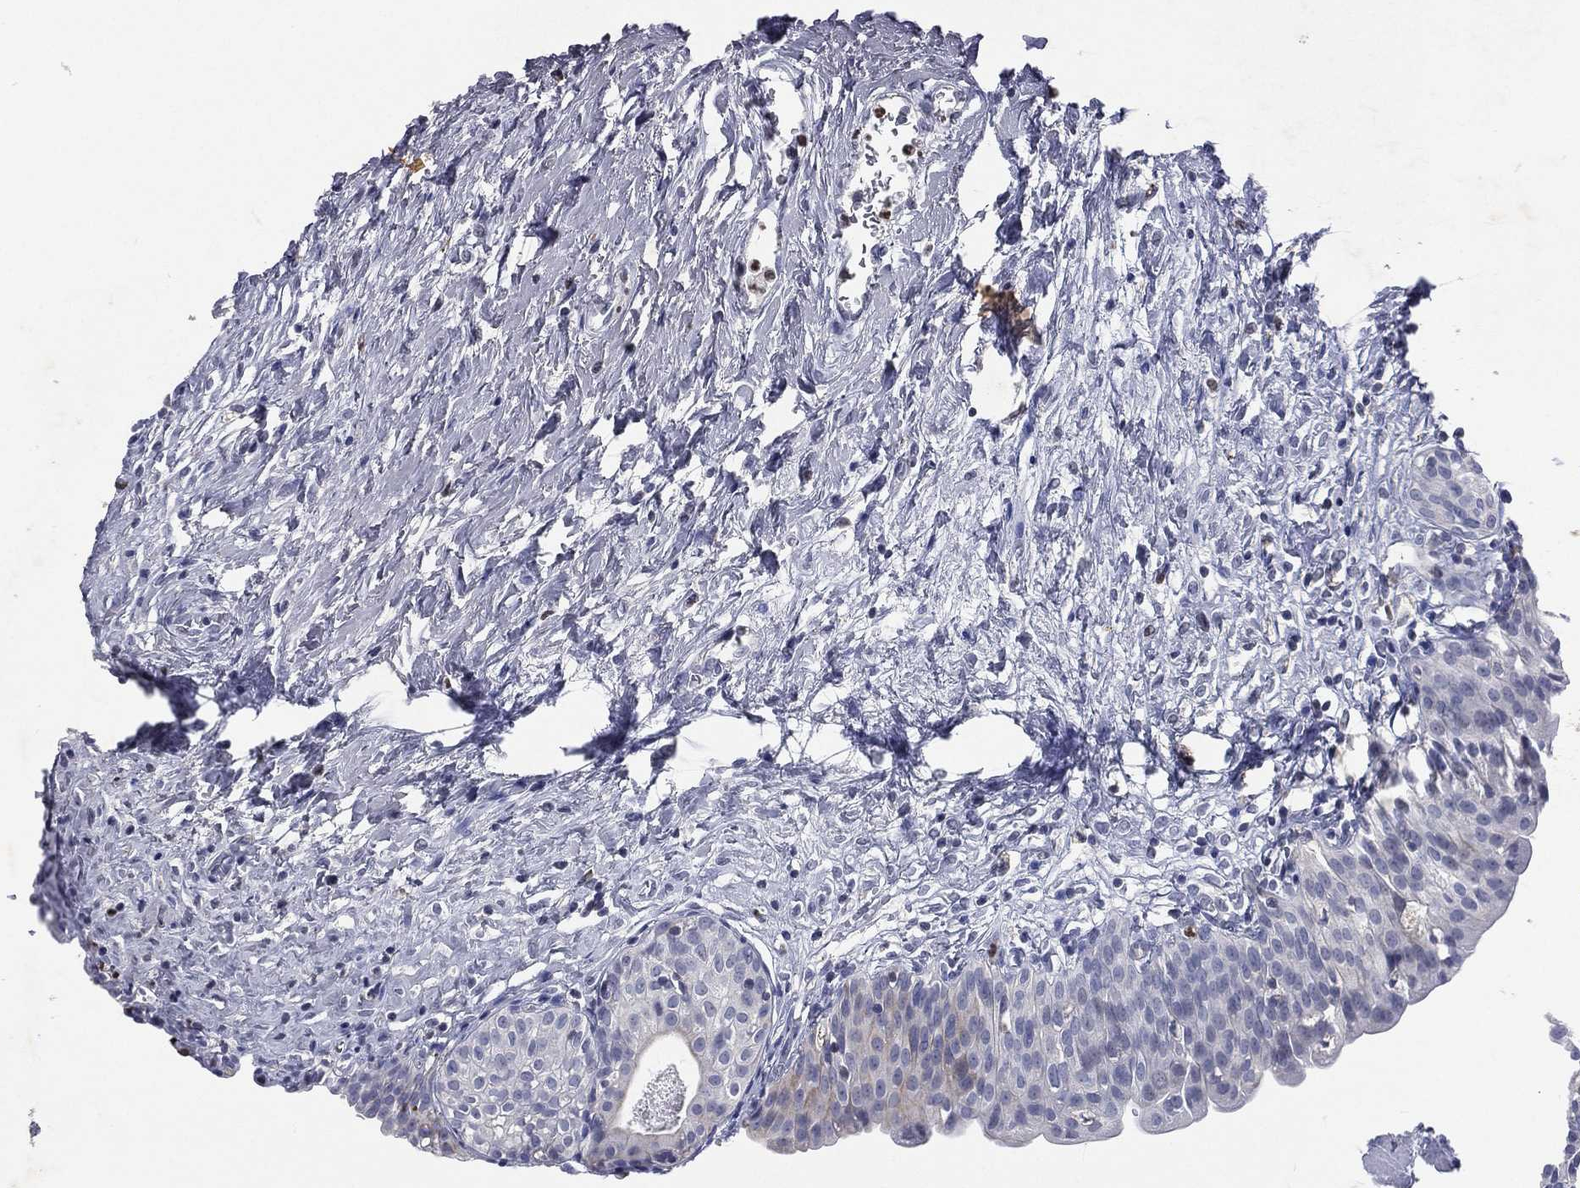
{"staining": {"intensity": "negative", "quantity": "none", "location": "none"}, "tissue": "urinary bladder", "cell_type": "Urothelial cells", "image_type": "normal", "snomed": [{"axis": "morphology", "description": "Normal tissue, NOS"}, {"axis": "topography", "description": "Urinary bladder"}], "caption": "Immunohistochemistry (IHC) photomicrograph of benign urinary bladder stained for a protein (brown), which exhibits no staining in urothelial cells.", "gene": "SLC34A2", "patient": {"sex": "male", "age": 76}}